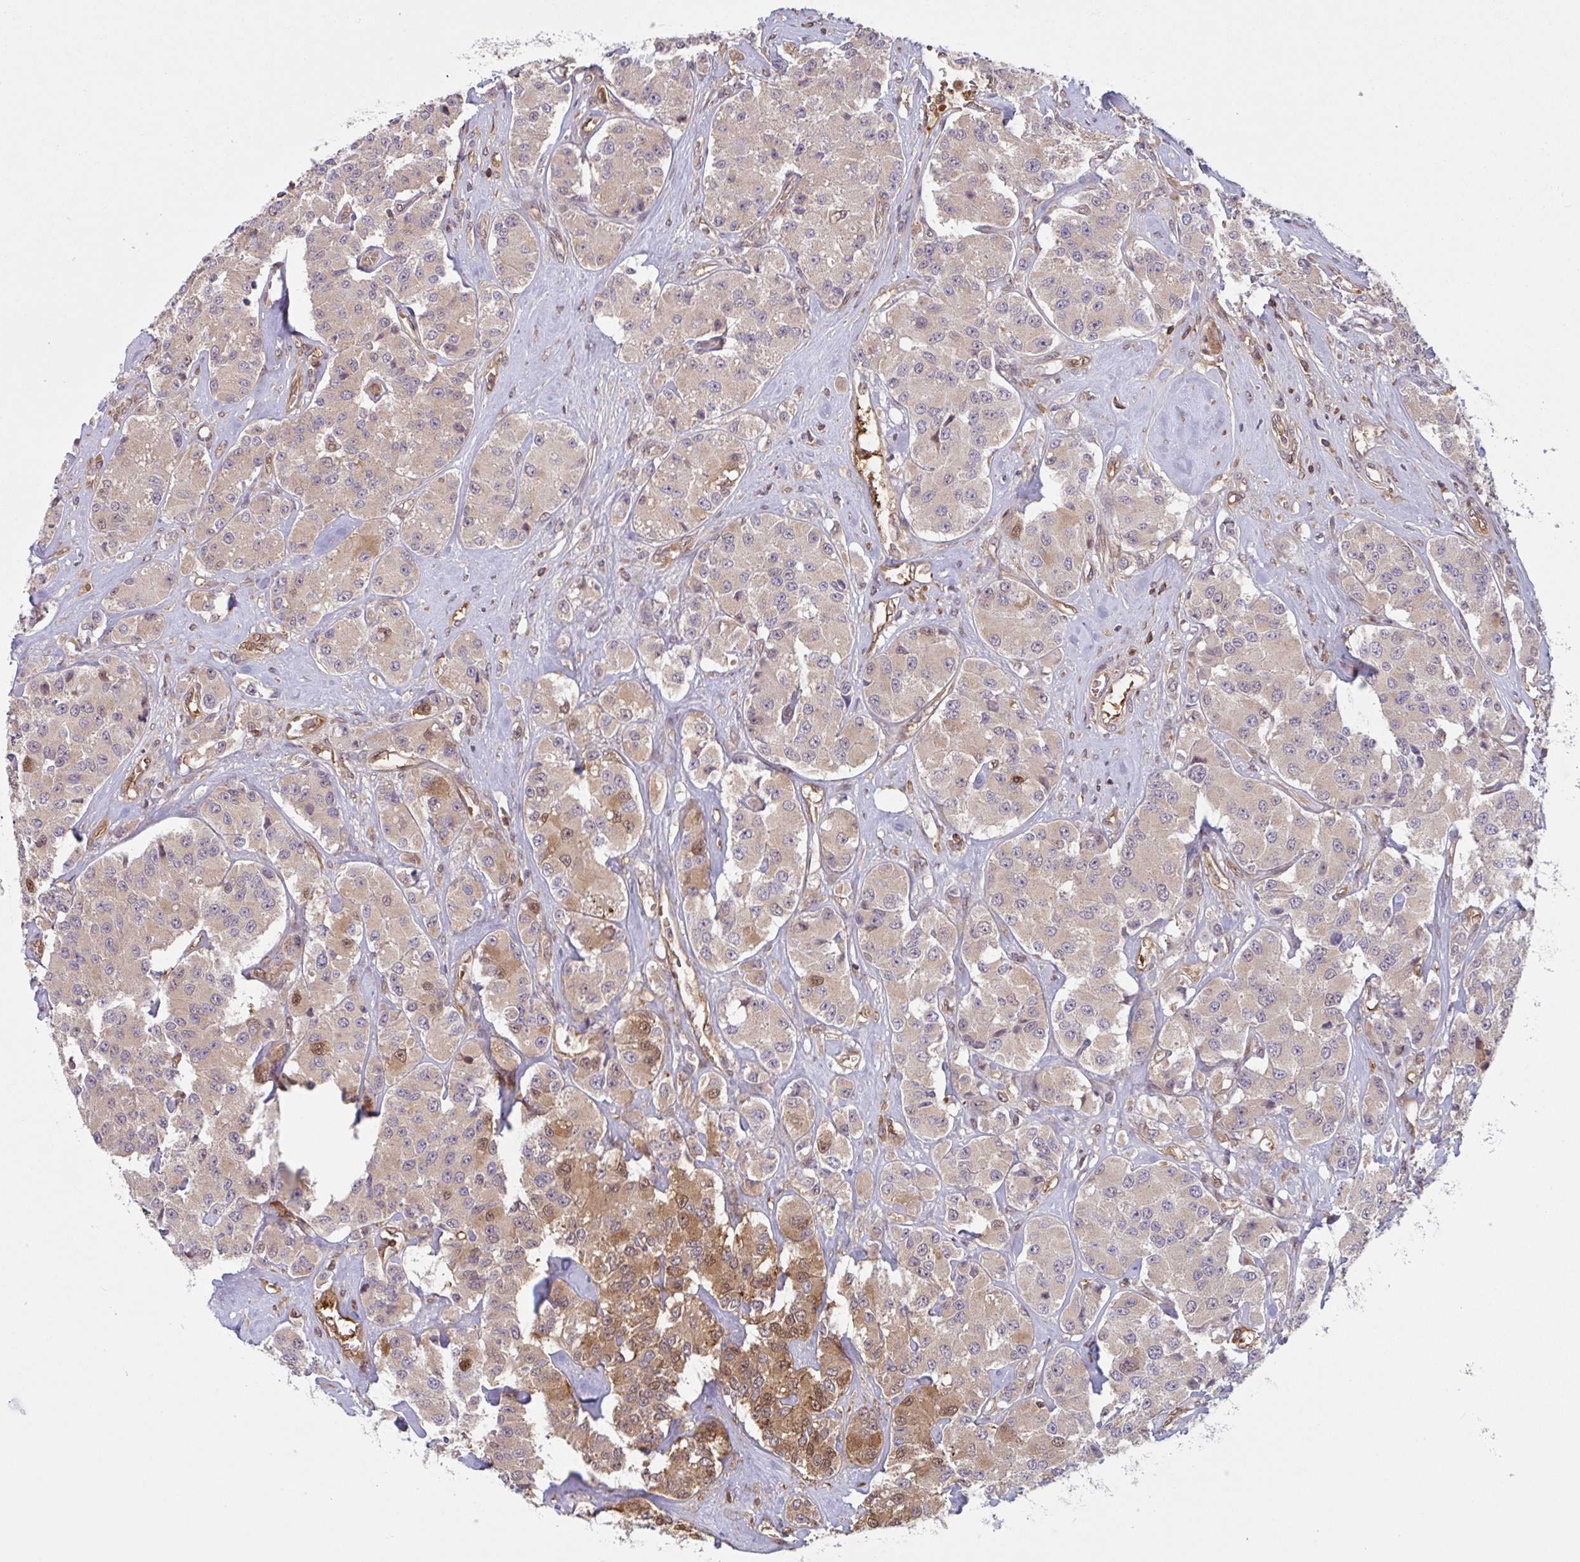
{"staining": {"intensity": "moderate", "quantity": "<25%", "location": "cytoplasmic/membranous,nuclear"}, "tissue": "carcinoid", "cell_type": "Tumor cells", "image_type": "cancer", "snomed": [{"axis": "morphology", "description": "Carcinoid, malignant, NOS"}, {"axis": "topography", "description": "Pancreas"}], "caption": "Immunohistochemistry micrograph of malignant carcinoid stained for a protein (brown), which displays low levels of moderate cytoplasmic/membranous and nuclear expression in about <25% of tumor cells.", "gene": "OTOP2", "patient": {"sex": "male", "age": 41}}